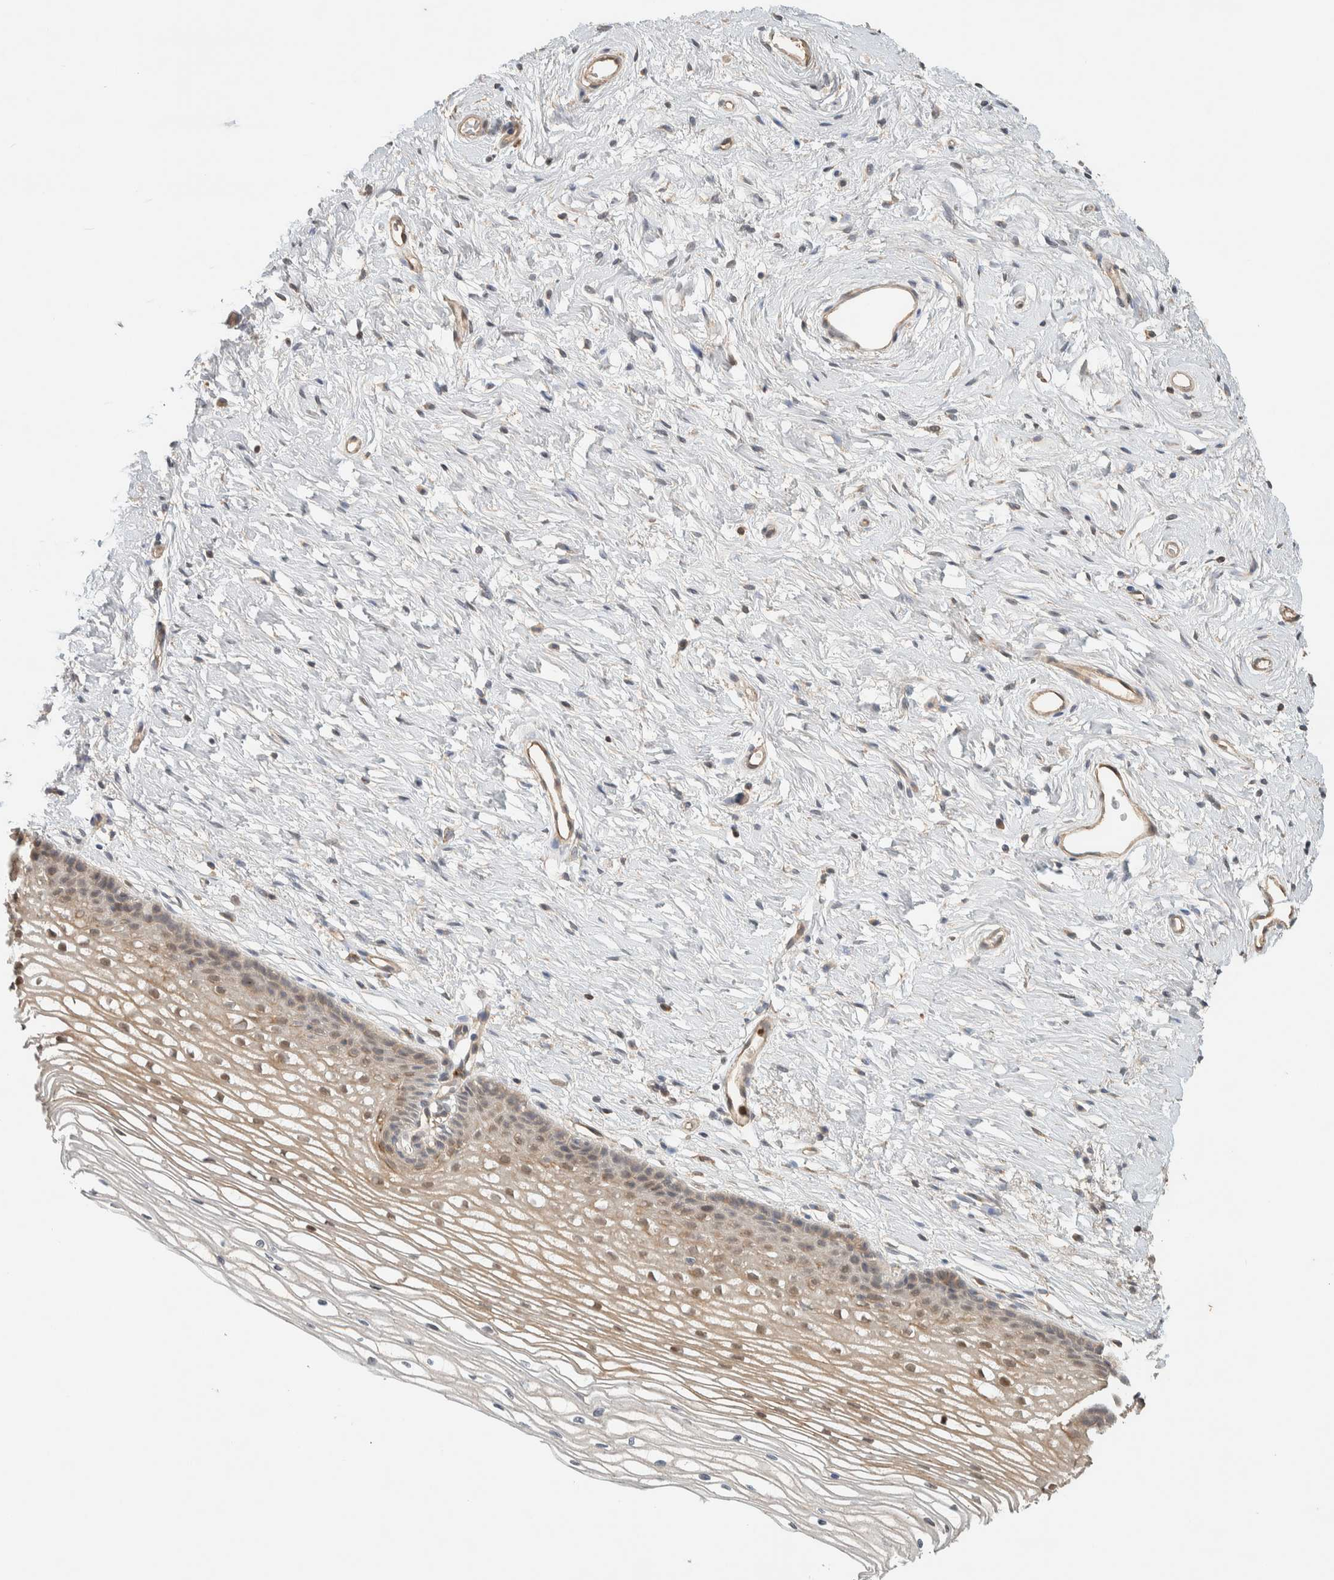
{"staining": {"intensity": "weak", "quantity": "<25%", "location": "cytoplasmic/membranous"}, "tissue": "cervix", "cell_type": "Glandular cells", "image_type": "normal", "snomed": [{"axis": "morphology", "description": "Normal tissue, NOS"}, {"axis": "topography", "description": "Cervix"}], "caption": "Histopathology image shows no protein positivity in glandular cells of benign cervix. The staining was performed using DAB (3,3'-diaminobenzidine) to visualize the protein expression in brown, while the nuclei were stained in blue with hematoxylin (Magnification: 20x).", "gene": "RAB11FIP1", "patient": {"sex": "female", "age": 77}}